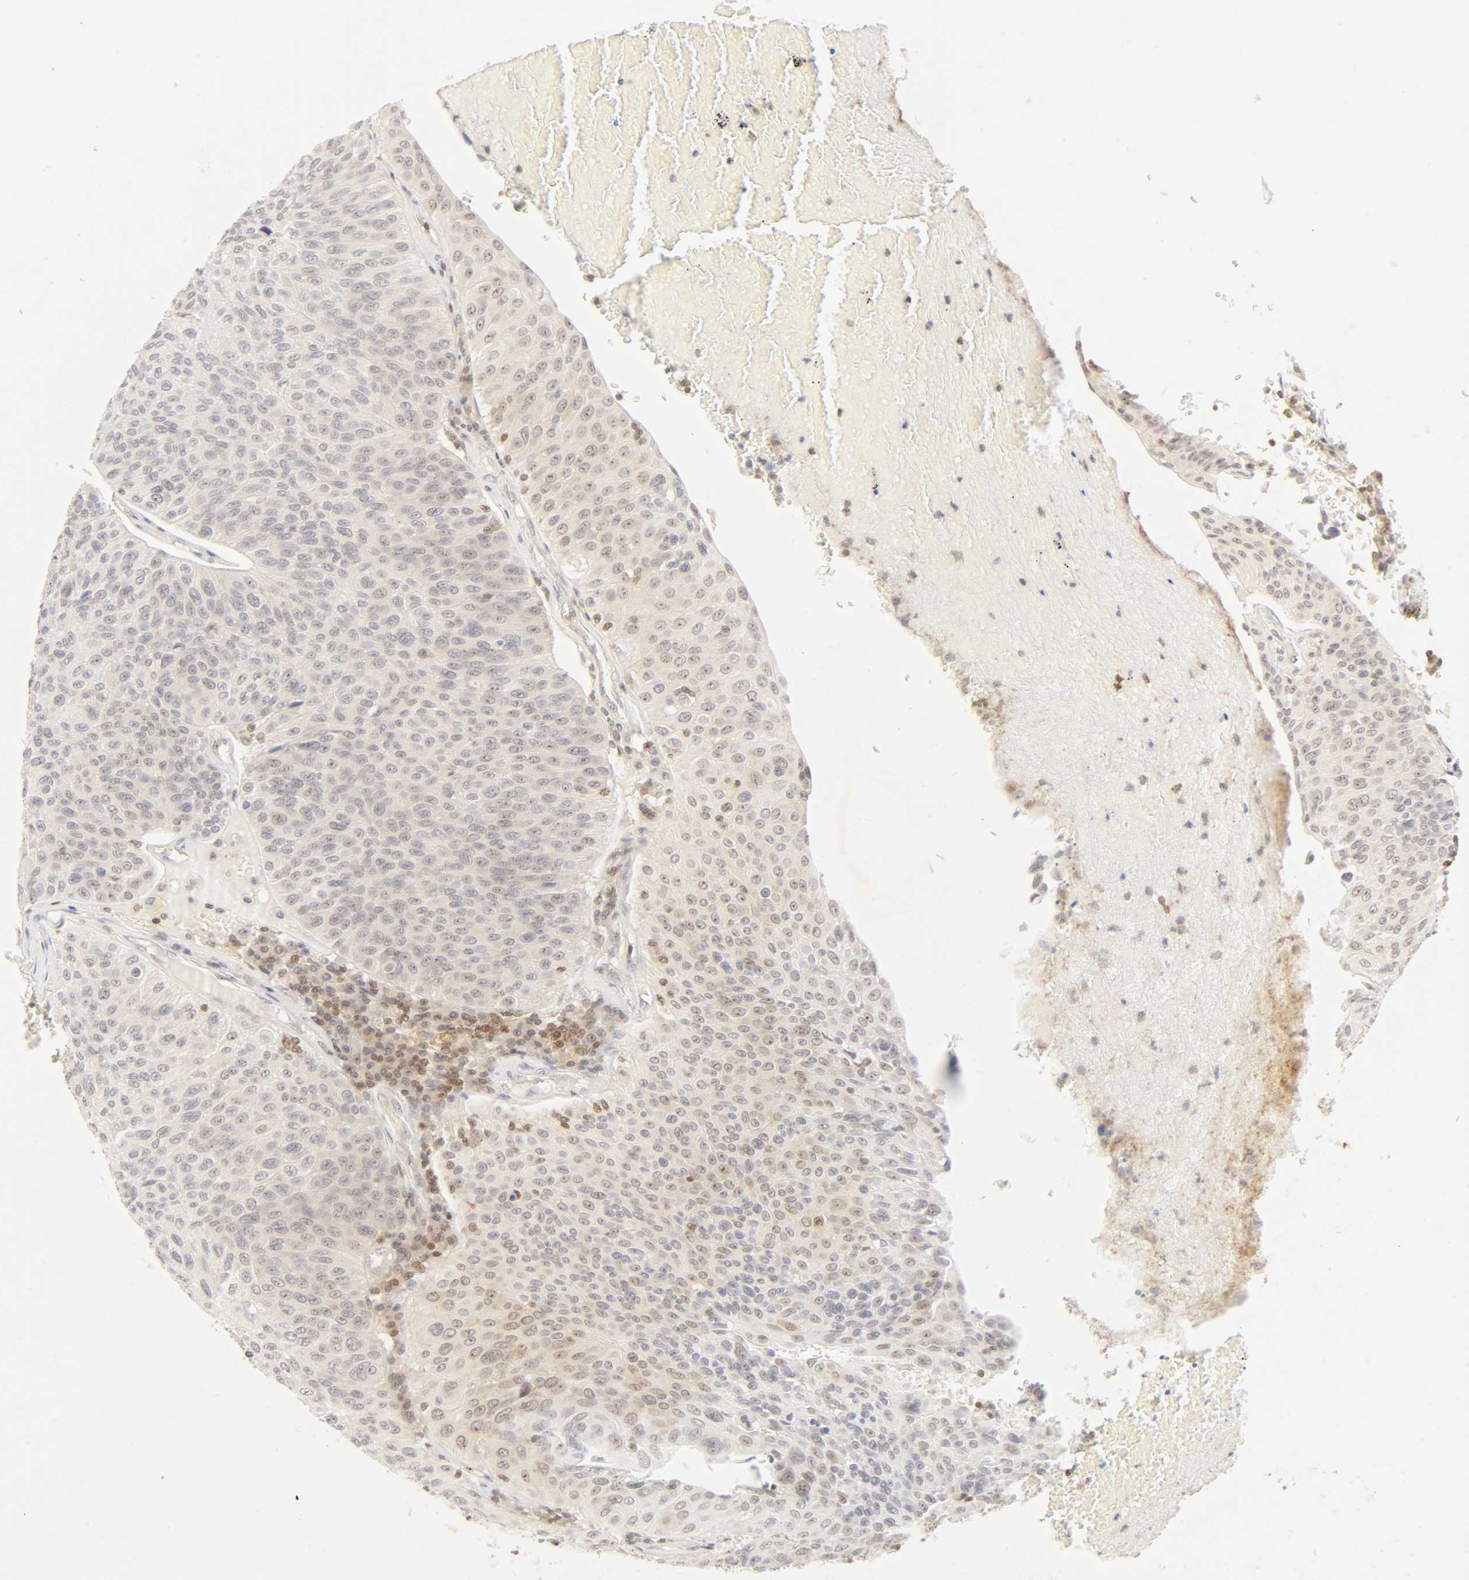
{"staining": {"intensity": "weak", "quantity": "<25%", "location": "nuclear"}, "tissue": "urothelial cancer", "cell_type": "Tumor cells", "image_type": "cancer", "snomed": [{"axis": "morphology", "description": "Urothelial carcinoma, High grade"}, {"axis": "topography", "description": "Urinary bladder"}], "caption": "High power microscopy micrograph of an immunohistochemistry (IHC) histopathology image of urothelial cancer, revealing no significant positivity in tumor cells.", "gene": "KIF2A", "patient": {"sex": "male", "age": 66}}